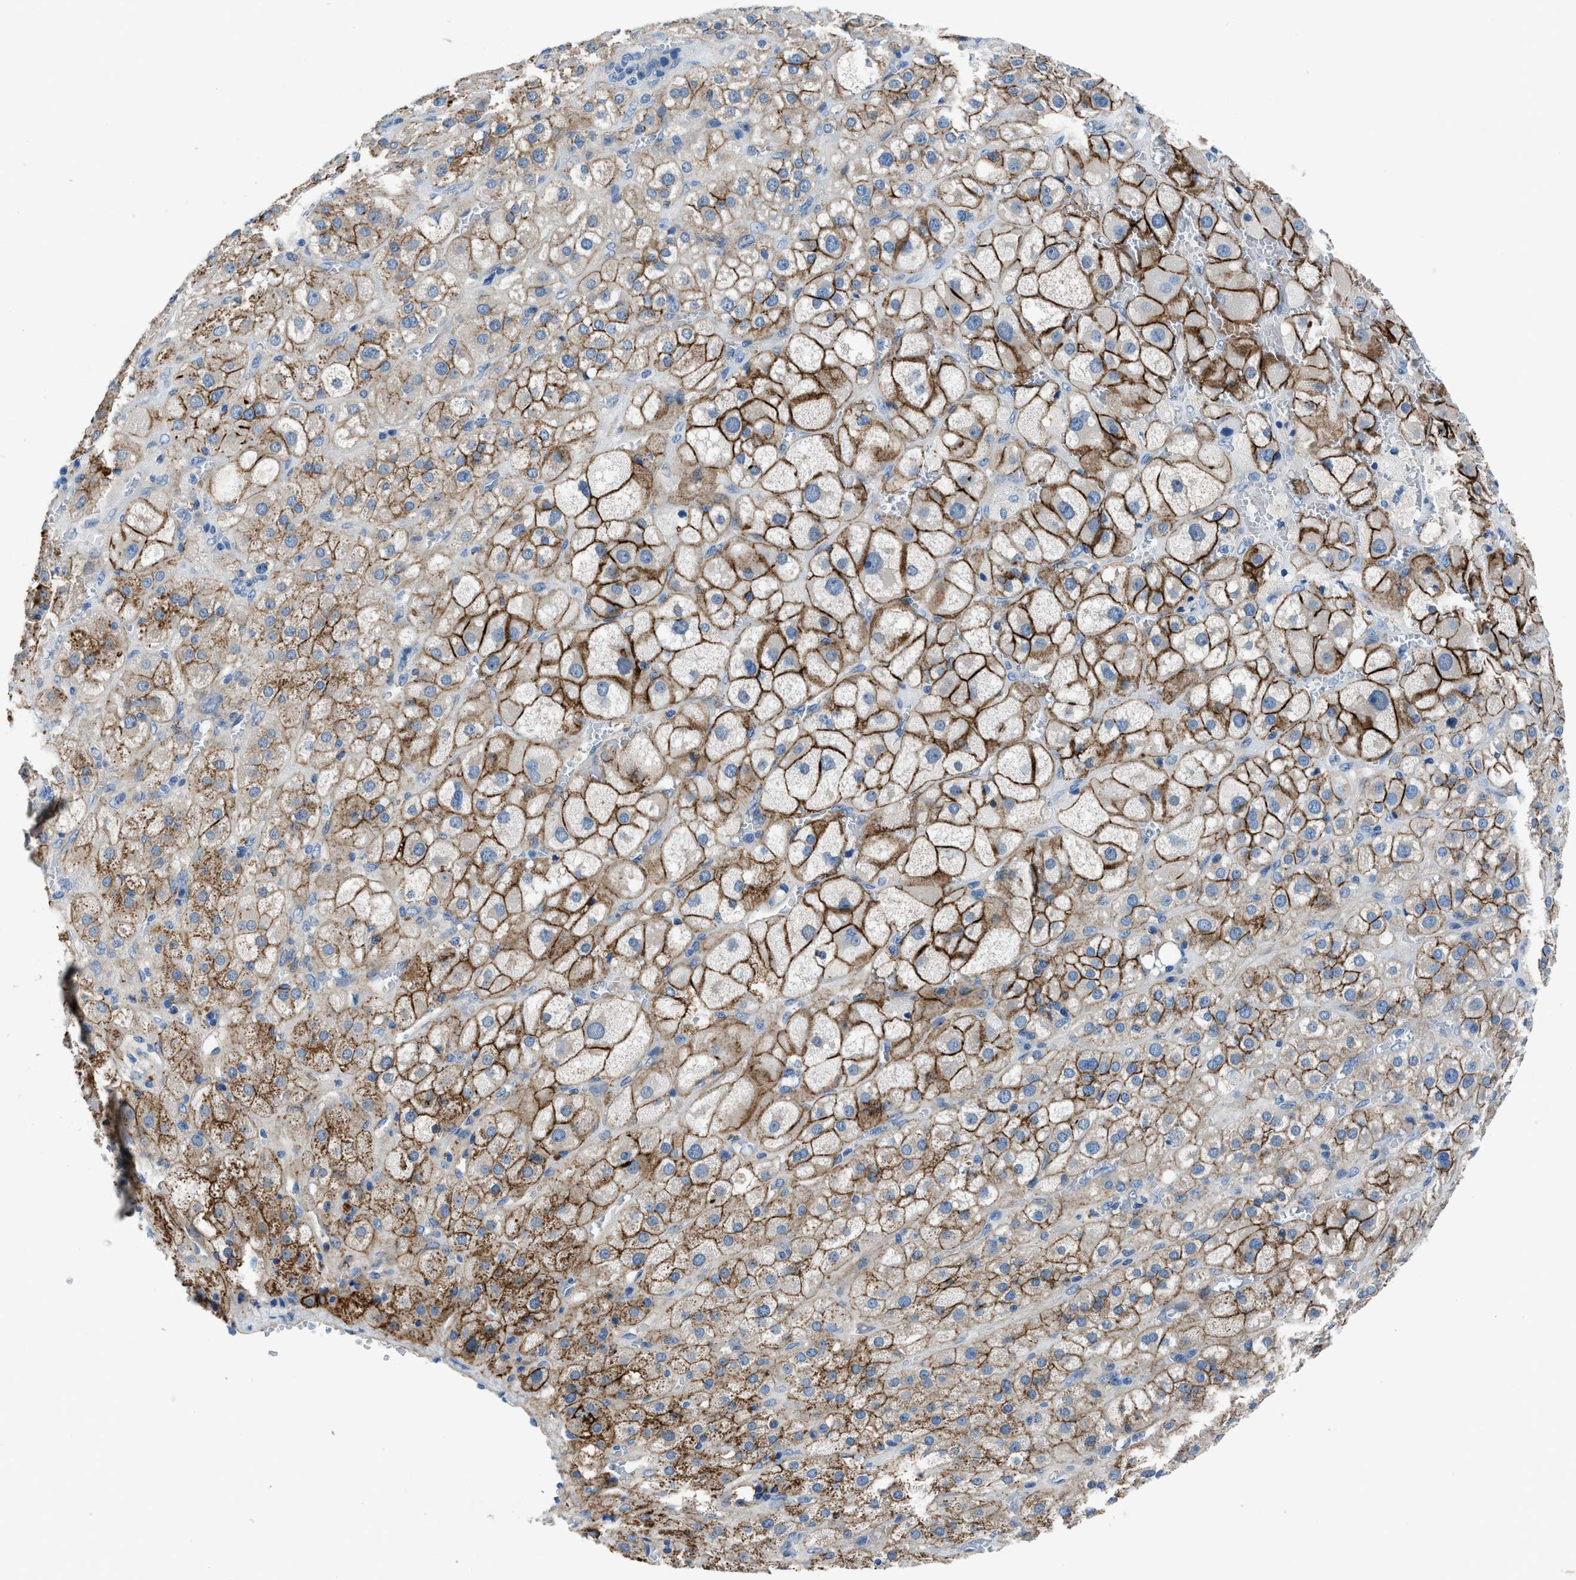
{"staining": {"intensity": "strong", "quantity": ">75%", "location": "cytoplasmic/membranous"}, "tissue": "adrenal gland", "cell_type": "Glandular cells", "image_type": "normal", "snomed": [{"axis": "morphology", "description": "Normal tissue, NOS"}, {"axis": "topography", "description": "Adrenal gland"}], "caption": "This image reveals IHC staining of benign adrenal gland, with high strong cytoplasmic/membranous expression in approximately >75% of glandular cells.", "gene": "PTGFRN", "patient": {"sex": "female", "age": 47}}